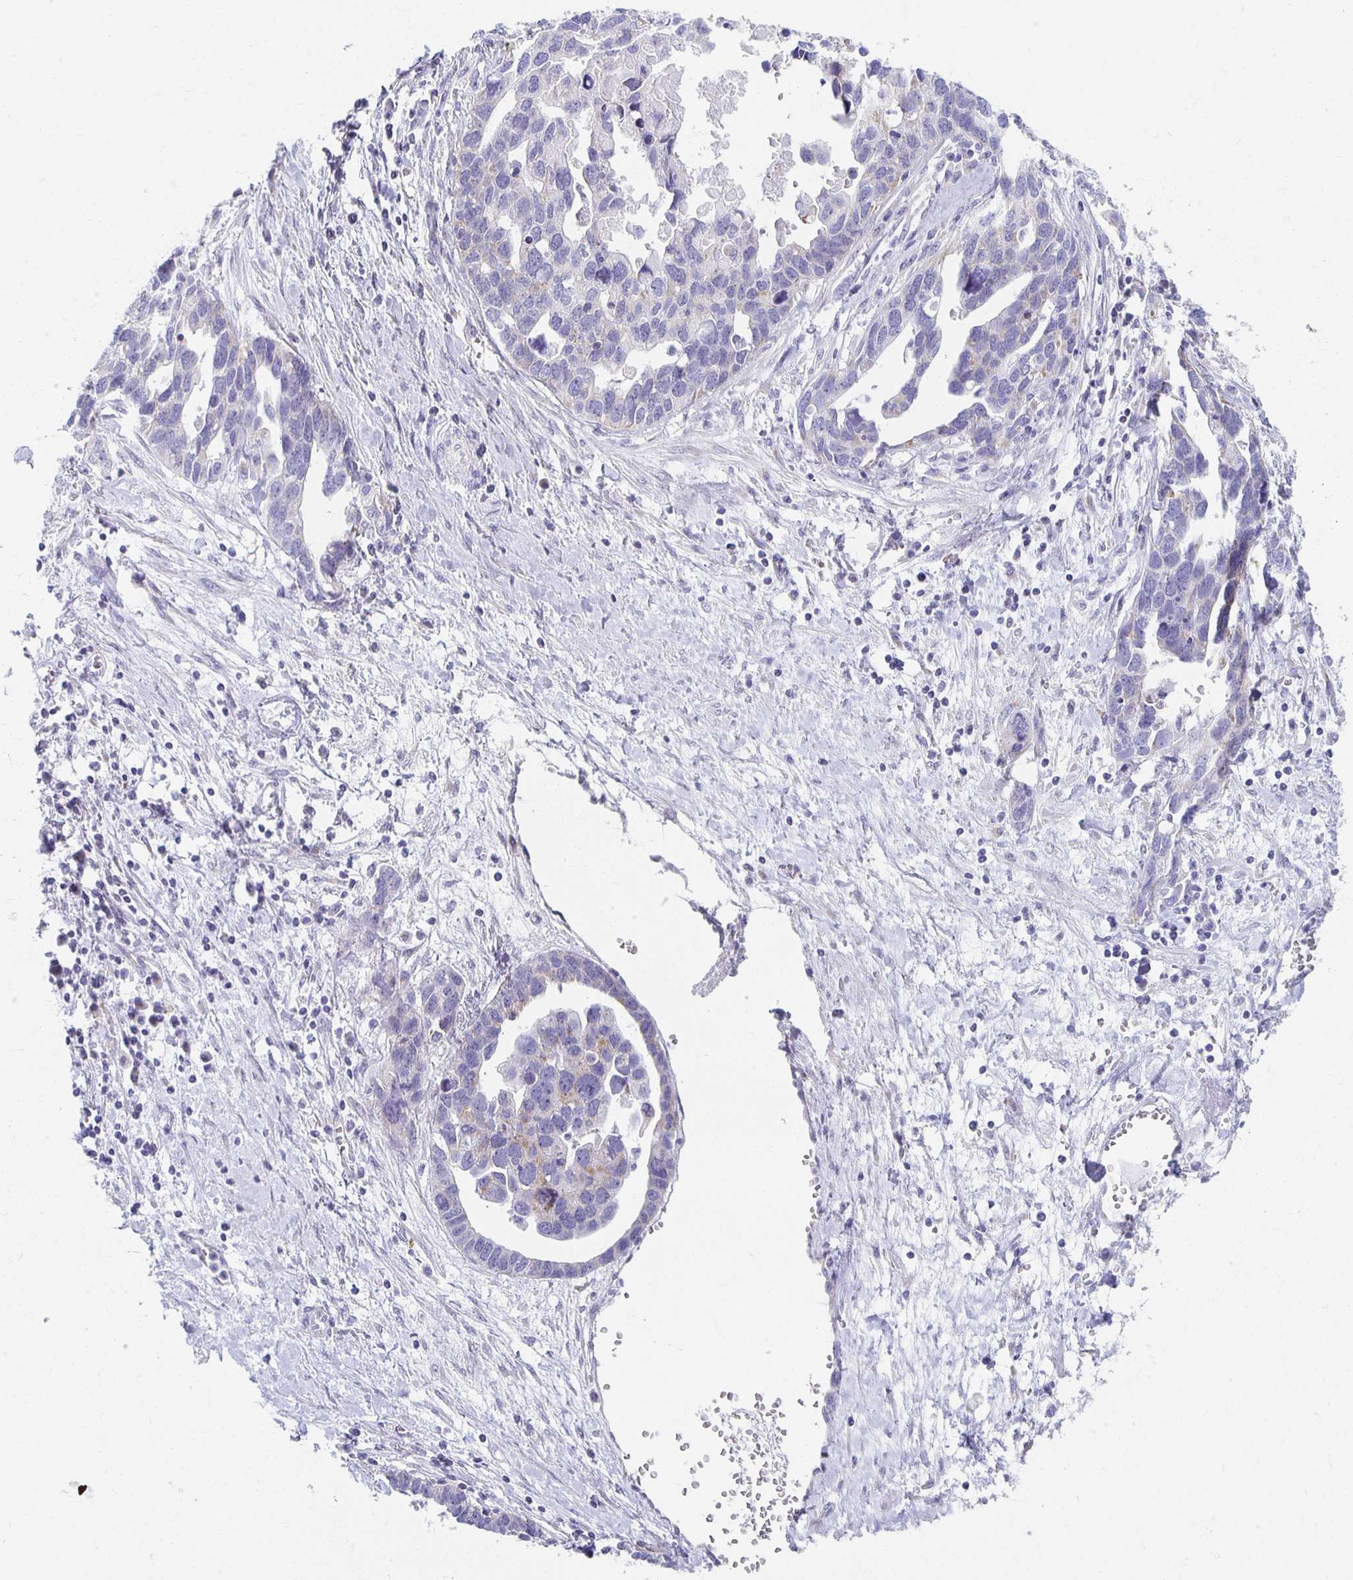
{"staining": {"intensity": "negative", "quantity": "none", "location": "none"}, "tissue": "ovarian cancer", "cell_type": "Tumor cells", "image_type": "cancer", "snomed": [{"axis": "morphology", "description": "Cystadenocarcinoma, serous, NOS"}, {"axis": "topography", "description": "Ovary"}], "caption": "A high-resolution micrograph shows immunohistochemistry staining of ovarian serous cystadenocarcinoma, which shows no significant expression in tumor cells.", "gene": "TEX44", "patient": {"sex": "female", "age": 54}}